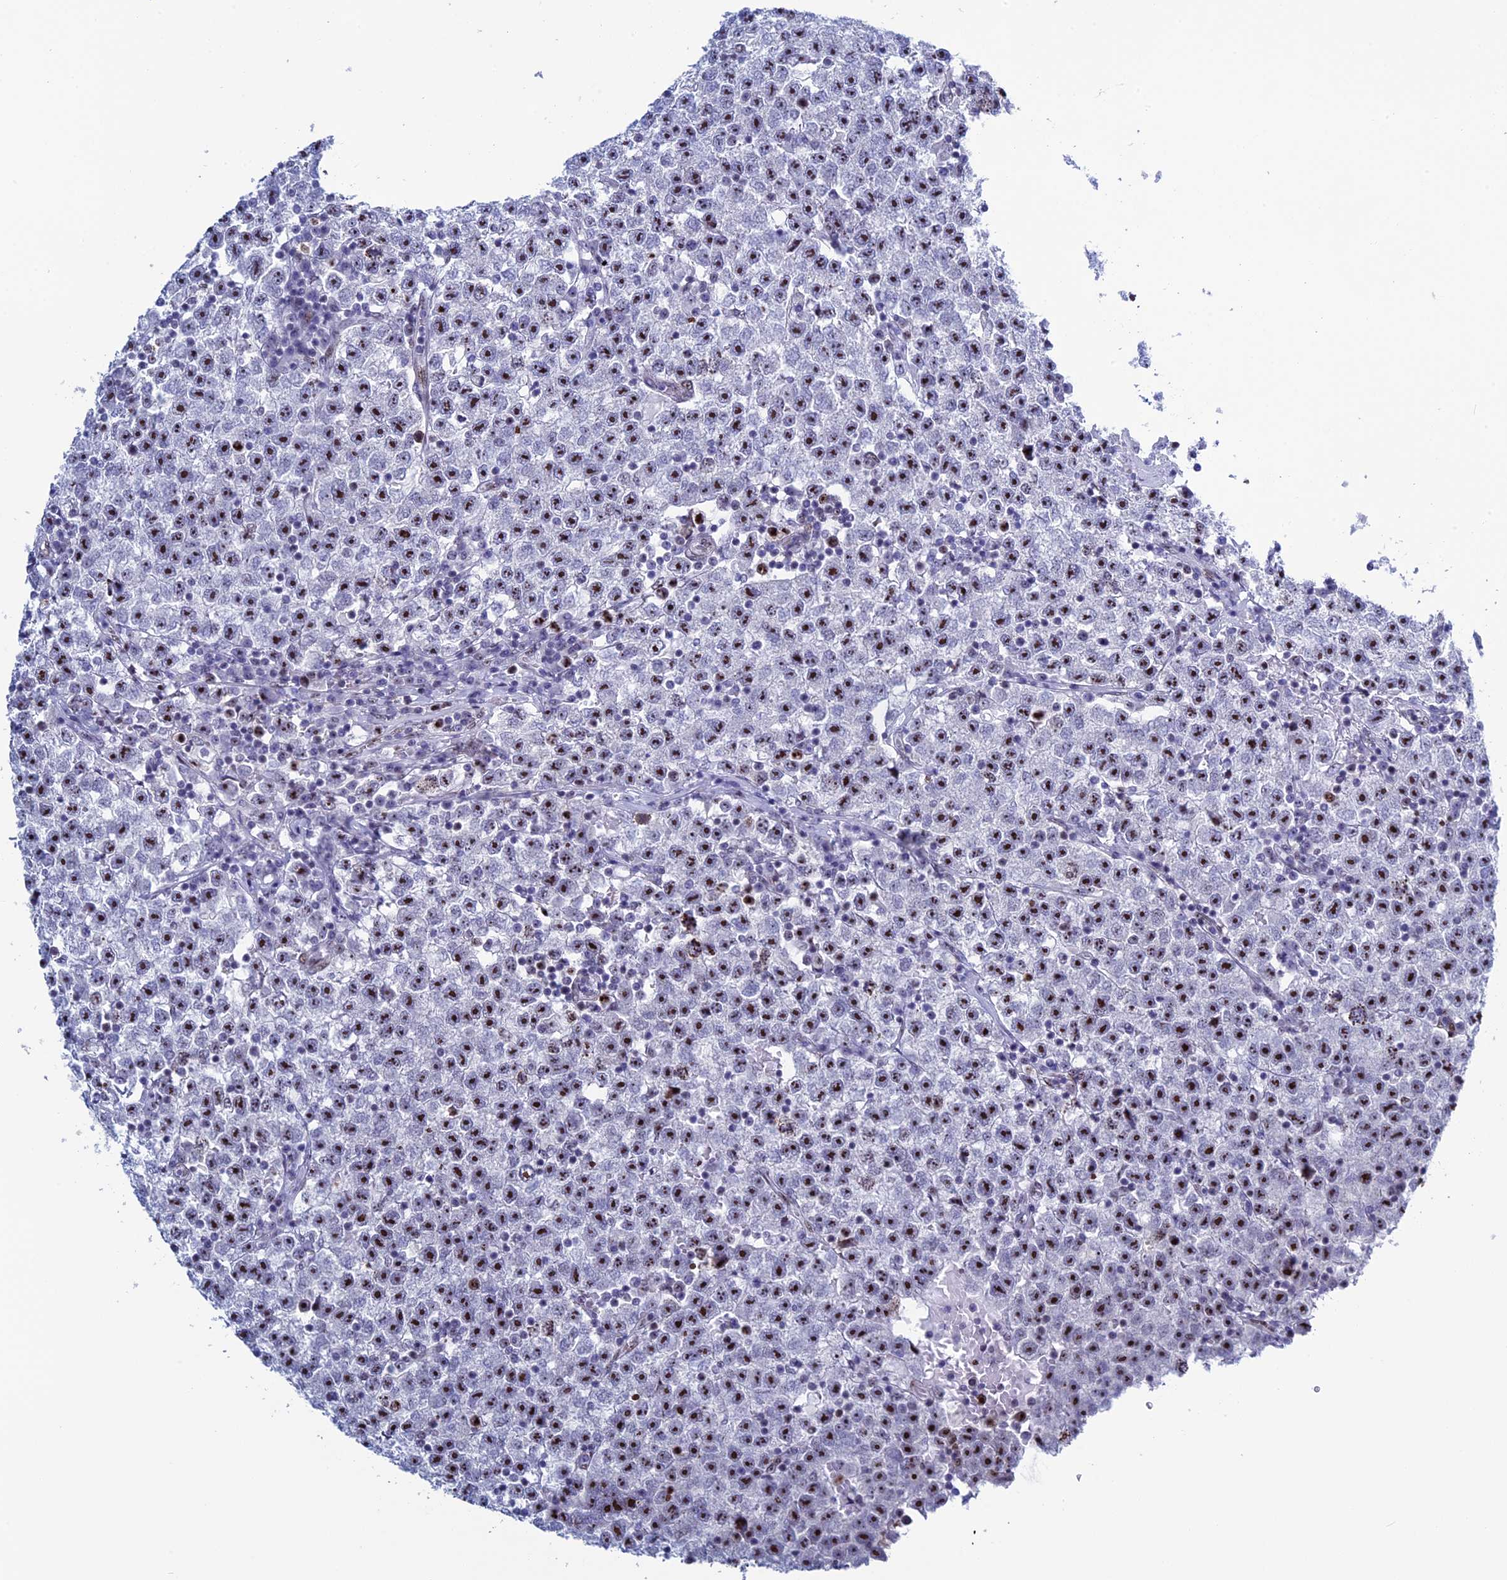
{"staining": {"intensity": "strong", "quantity": ">75%", "location": "nuclear"}, "tissue": "testis cancer", "cell_type": "Tumor cells", "image_type": "cancer", "snomed": [{"axis": "morphology", "description": "Seminoma, NOS"}, {"axis": "topography", "description": "Testis"}], "caption": "Protein positivity by IHC reveals strong nuclear positivity in about >75% of tumor cells in testis cancer (seminoma).", "gene": "CCDC86", "patient": {"sex": "male", "age": 22}}